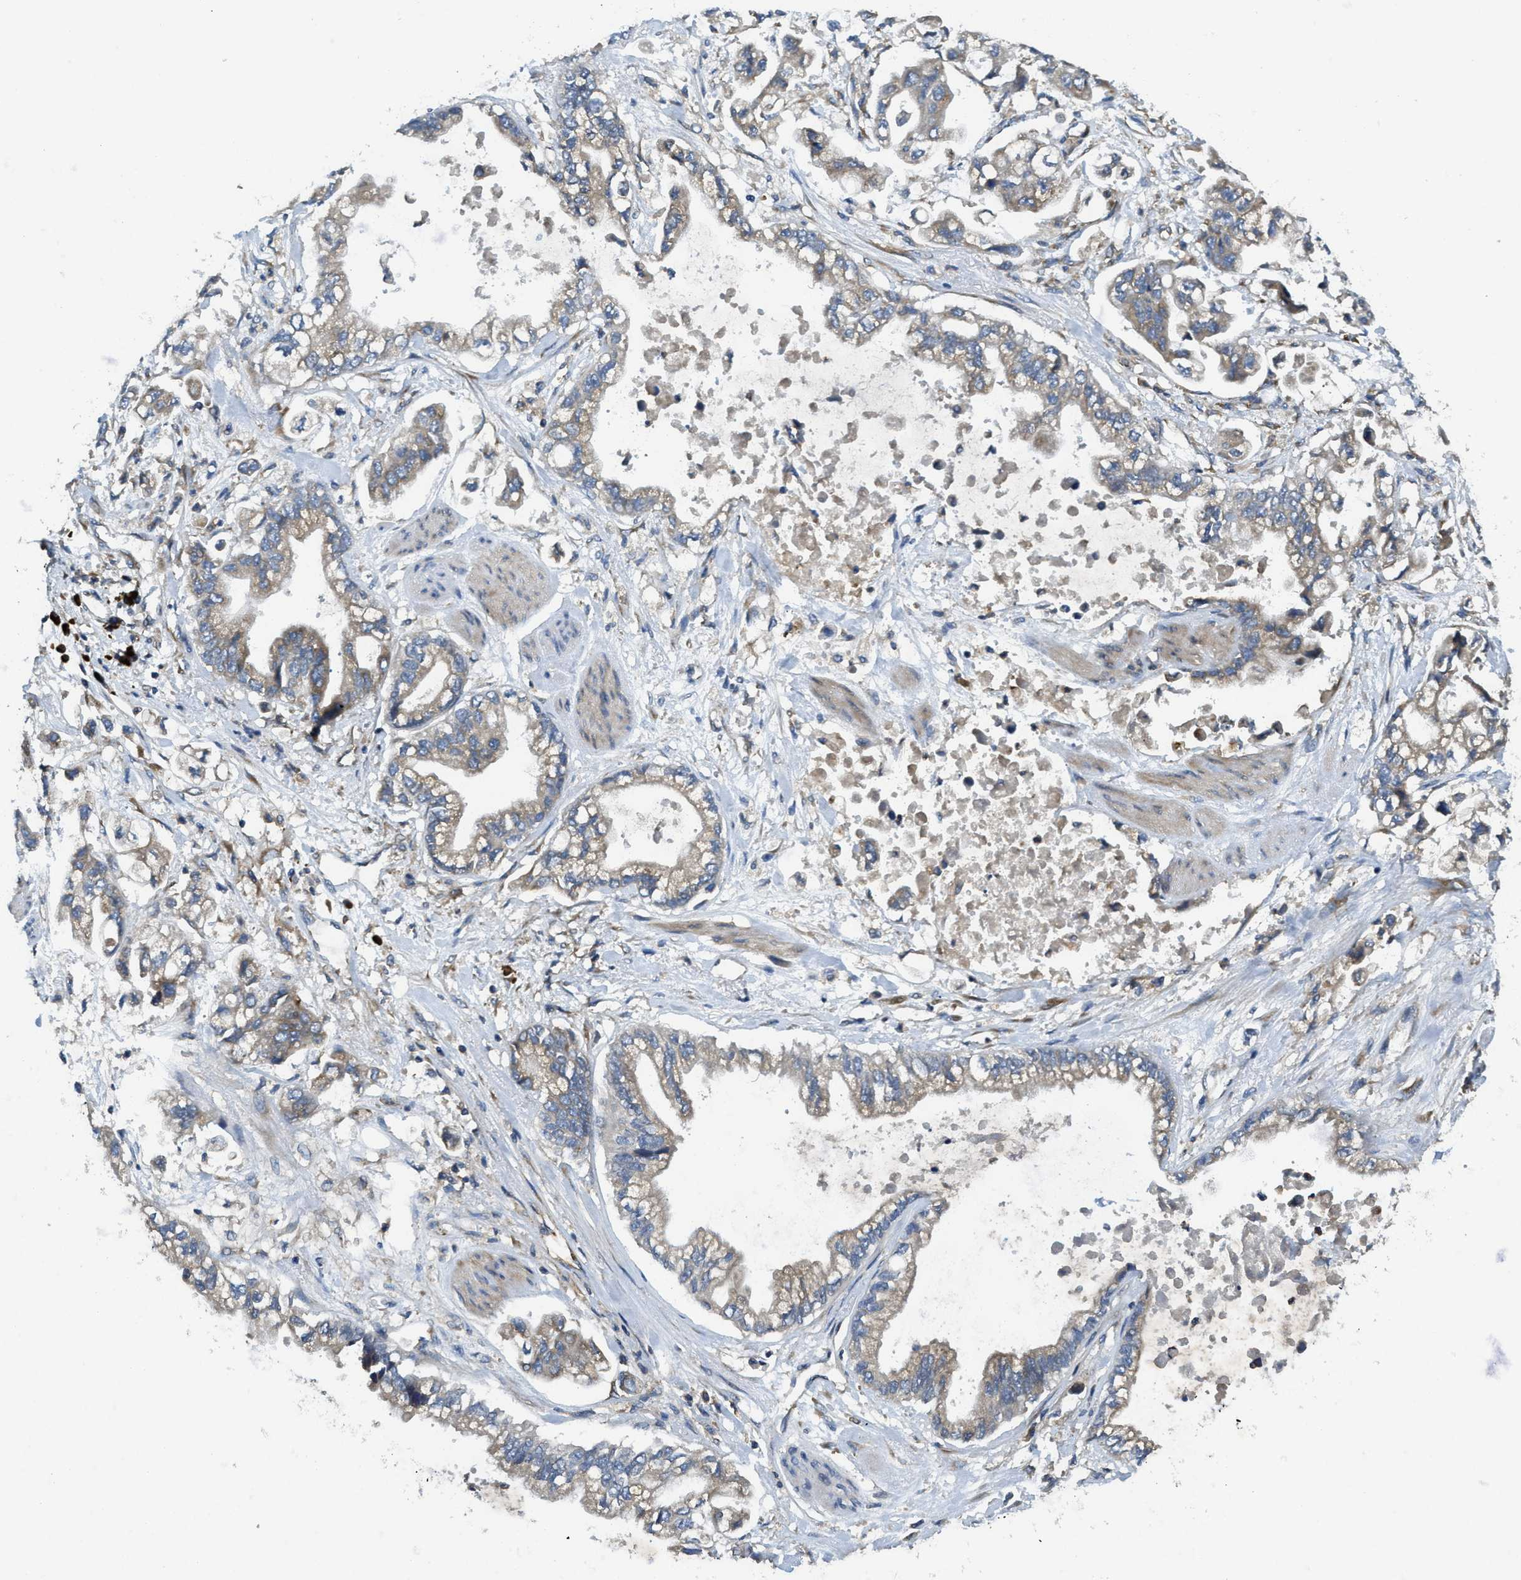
{"staining": {"intensity": "weak", "quantity": "<25%", "location": "cytoplasmic/membranous"}, "tissue": "stomach cancer", "cell_type": "Tumor cells", "image_type": "cancer", "snomed": [{"axis": "morphology", "description": "Normal tissue, NOS"}, {"axis": "morphology", "description": "Adenocarcinoma, NOS"}, {"axis": "topography", "description": "Stomach"}], "caption": "Adenocarcinoma (stomach) was stained to show a protein in brown. There is no significant expression in tumor cells.", "gene": "SSR1", "patient": {"sex": "male", "age": 62}}